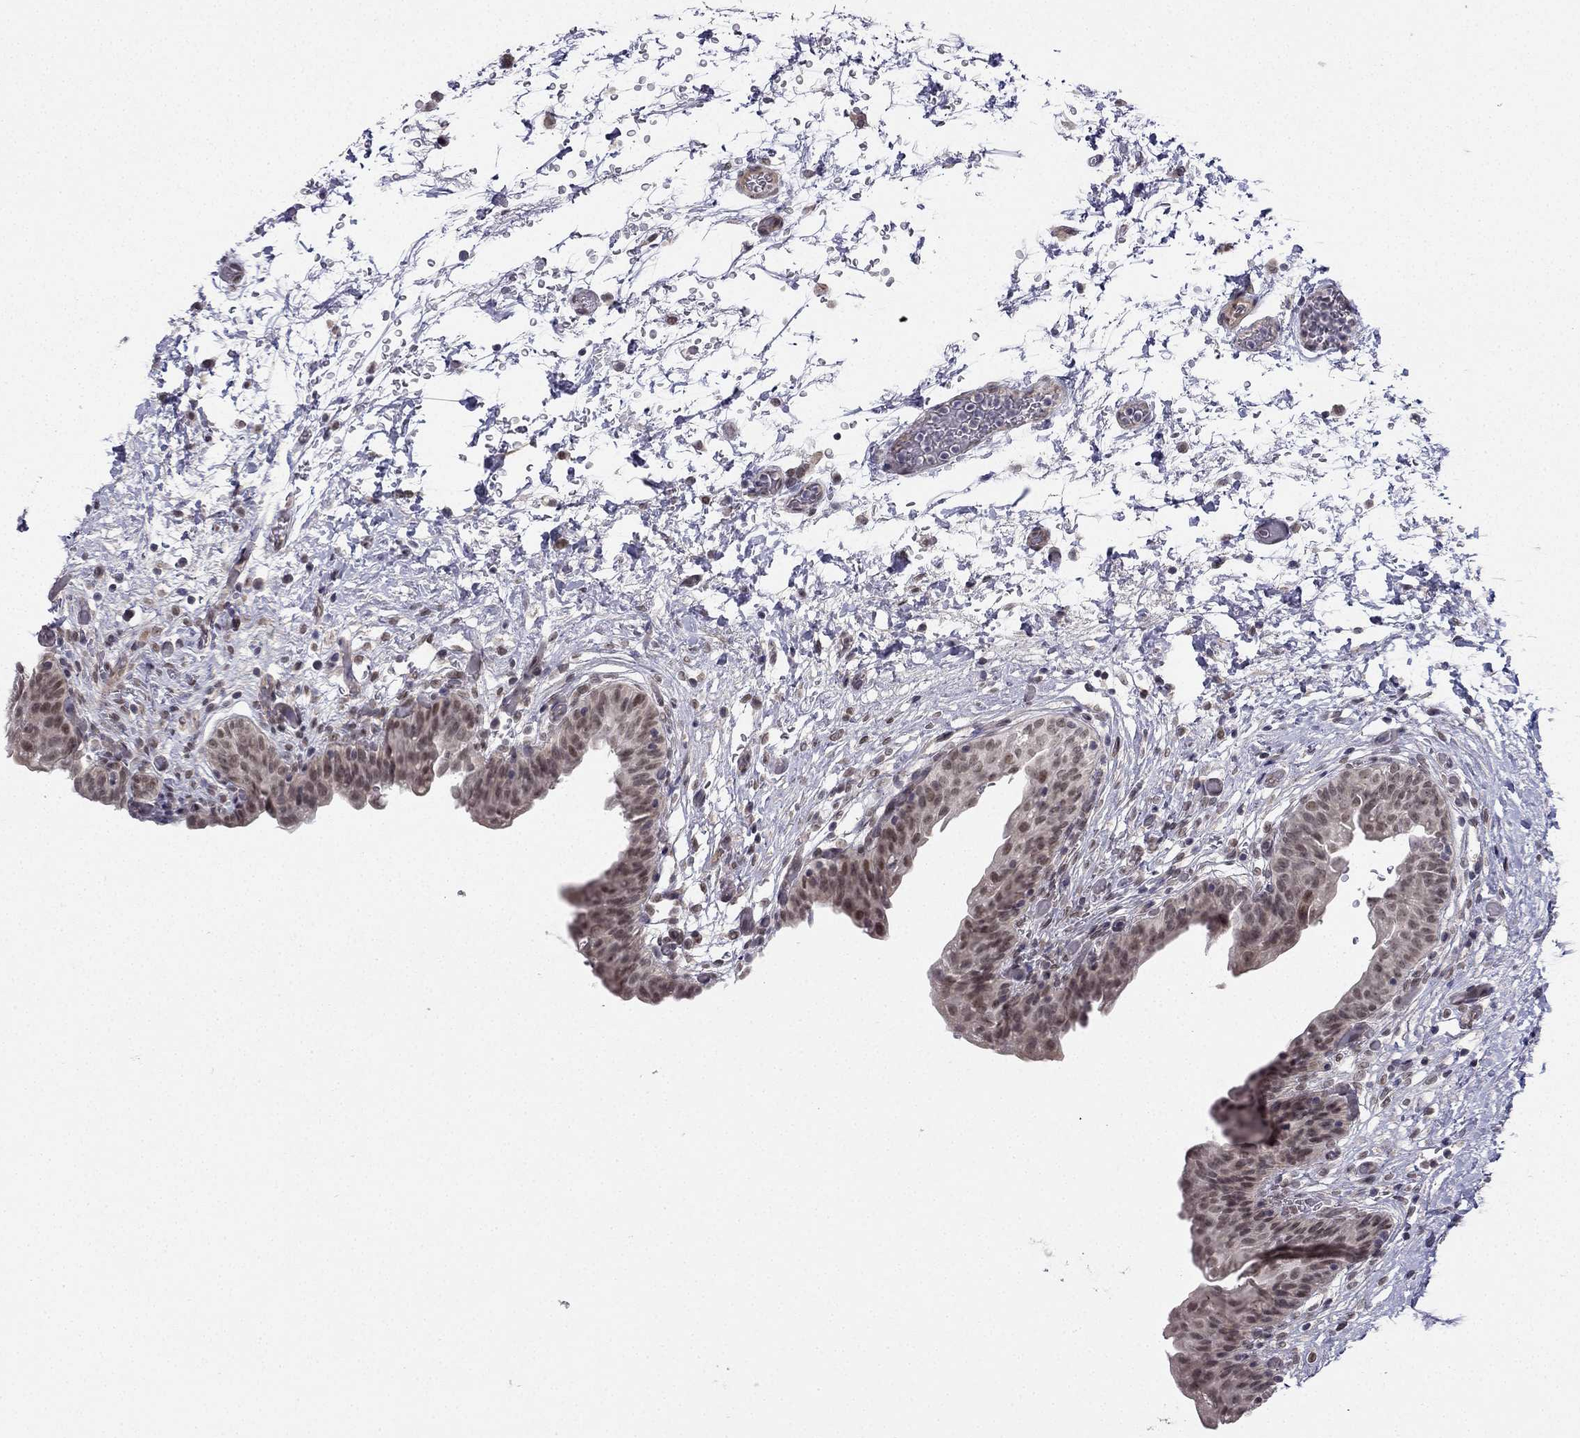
{"staining": {"intensity": "weak", "quantity": "<25%", "location": "nuclear"}, "tissue": "urinary bladder", "cell_type": "Urothelial cells", "image_type": "normal", "snomed": [{"axis": "morphology", "description": "Normal tissue, NOS"}, {"axis": "topography", "description": "Urinary bladder"}], "caption": "Immunohistochemical staining of unremarkable human urinary bladder displays no significant expression in urothelial cells. (DAB (3,3'-diaminobenzidine) immunohistochemistry (IHC) visualized using brightfield microscopy, high magnification).", "gene": "CHST8", "patient": {"sex": "male", "age": 69}}